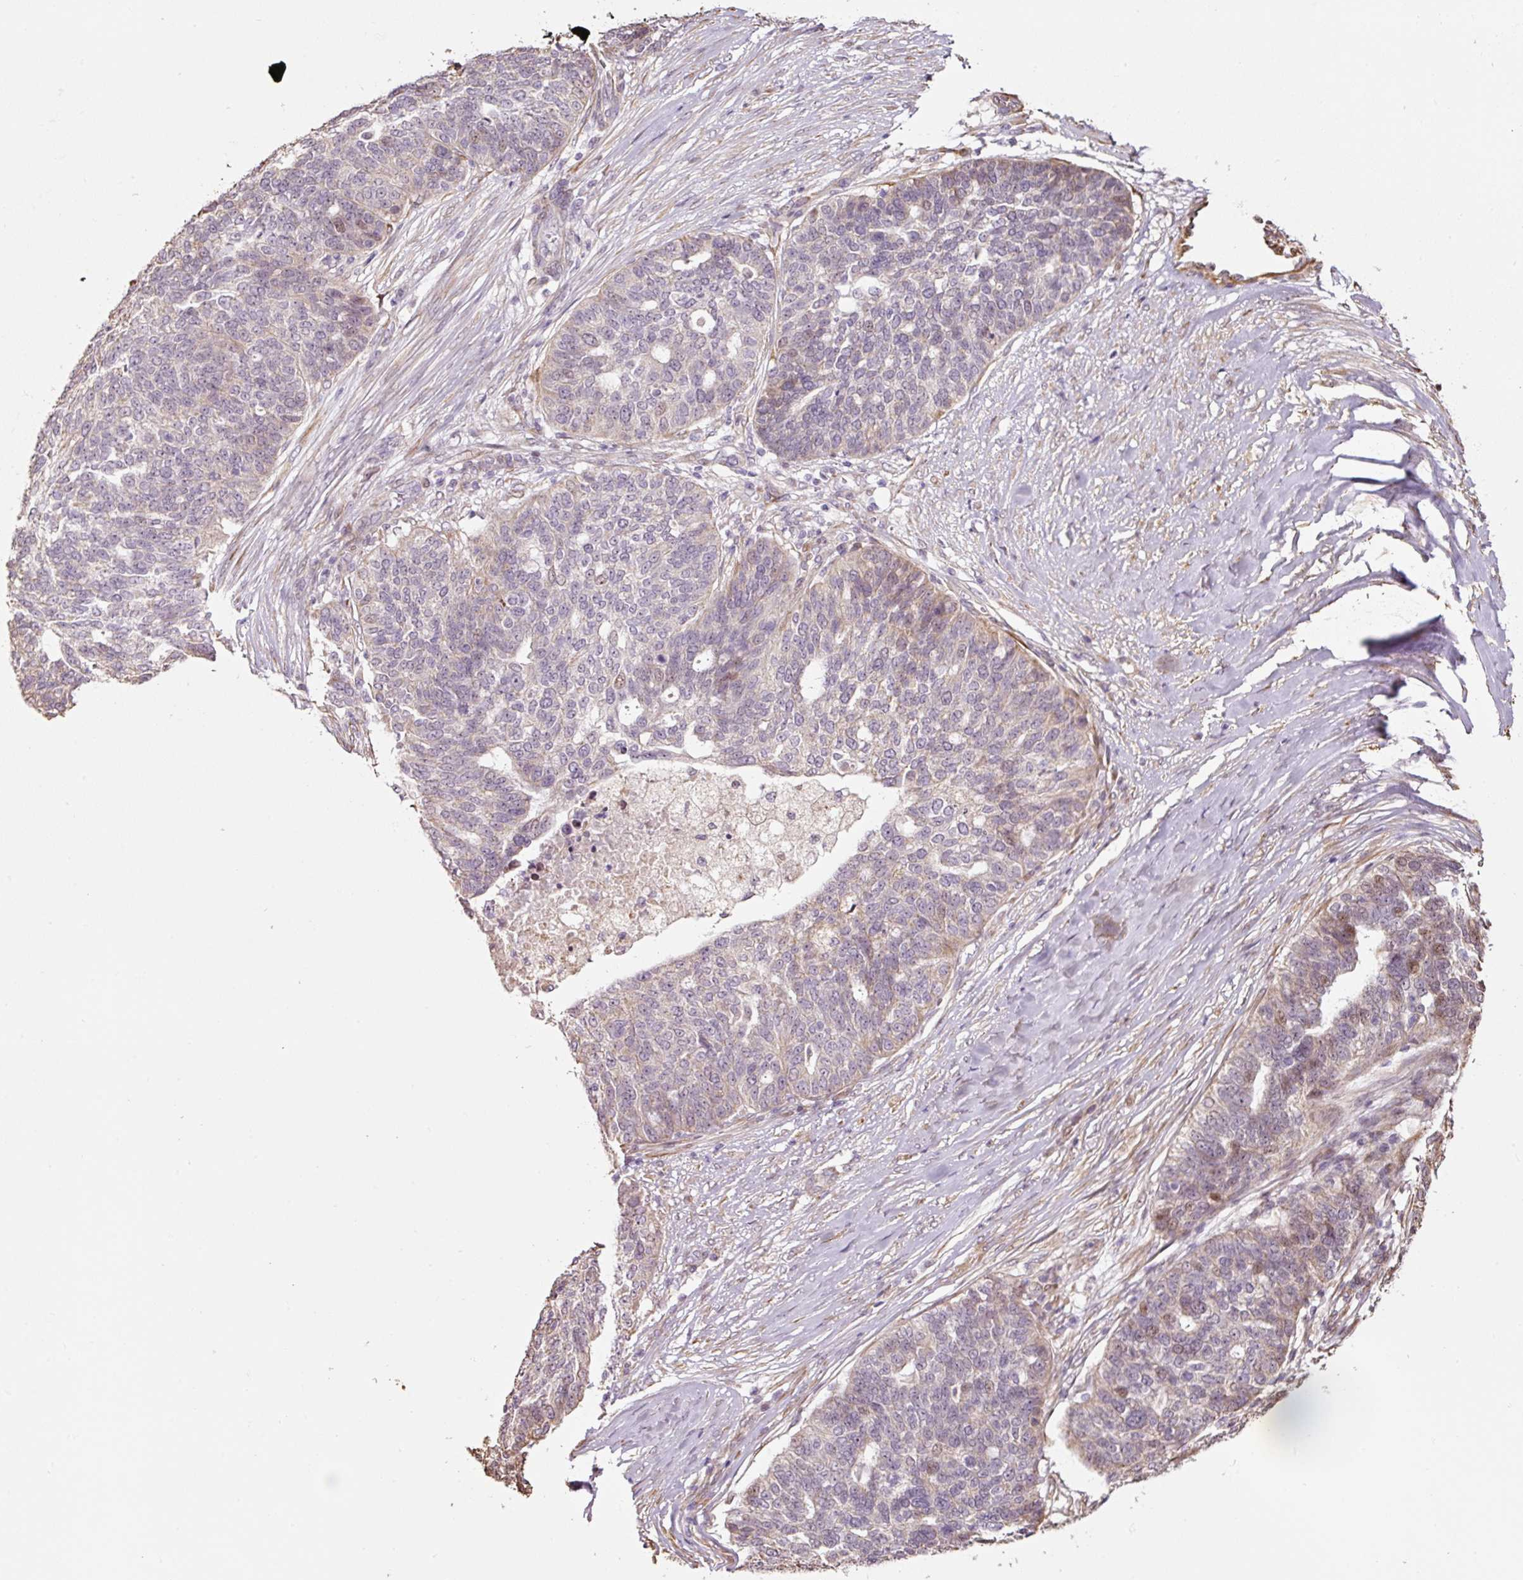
{"staining": {"intensity": "weak", "quantity": "<25%", "location": "nuclear"}, "tissue": "ovarian cancer", "cell_type": "Tumor cells", "image_type": "cancer", "snomed": [{"axis": "morphology", "description": "Cystadenocarcinoma, serous, NOS"}, {"axis": "topography", "description": "Ovary"}], "caption": "This is a image of immunohistochemistry (IHC) staining of ovarian cancer, which shows no staining in tumor cells. (DAB (3,3'-diaminobenzidine) IHC, high magnification).", "gene": "ETF1", "patient": {"sex": "female", "age": 59}}